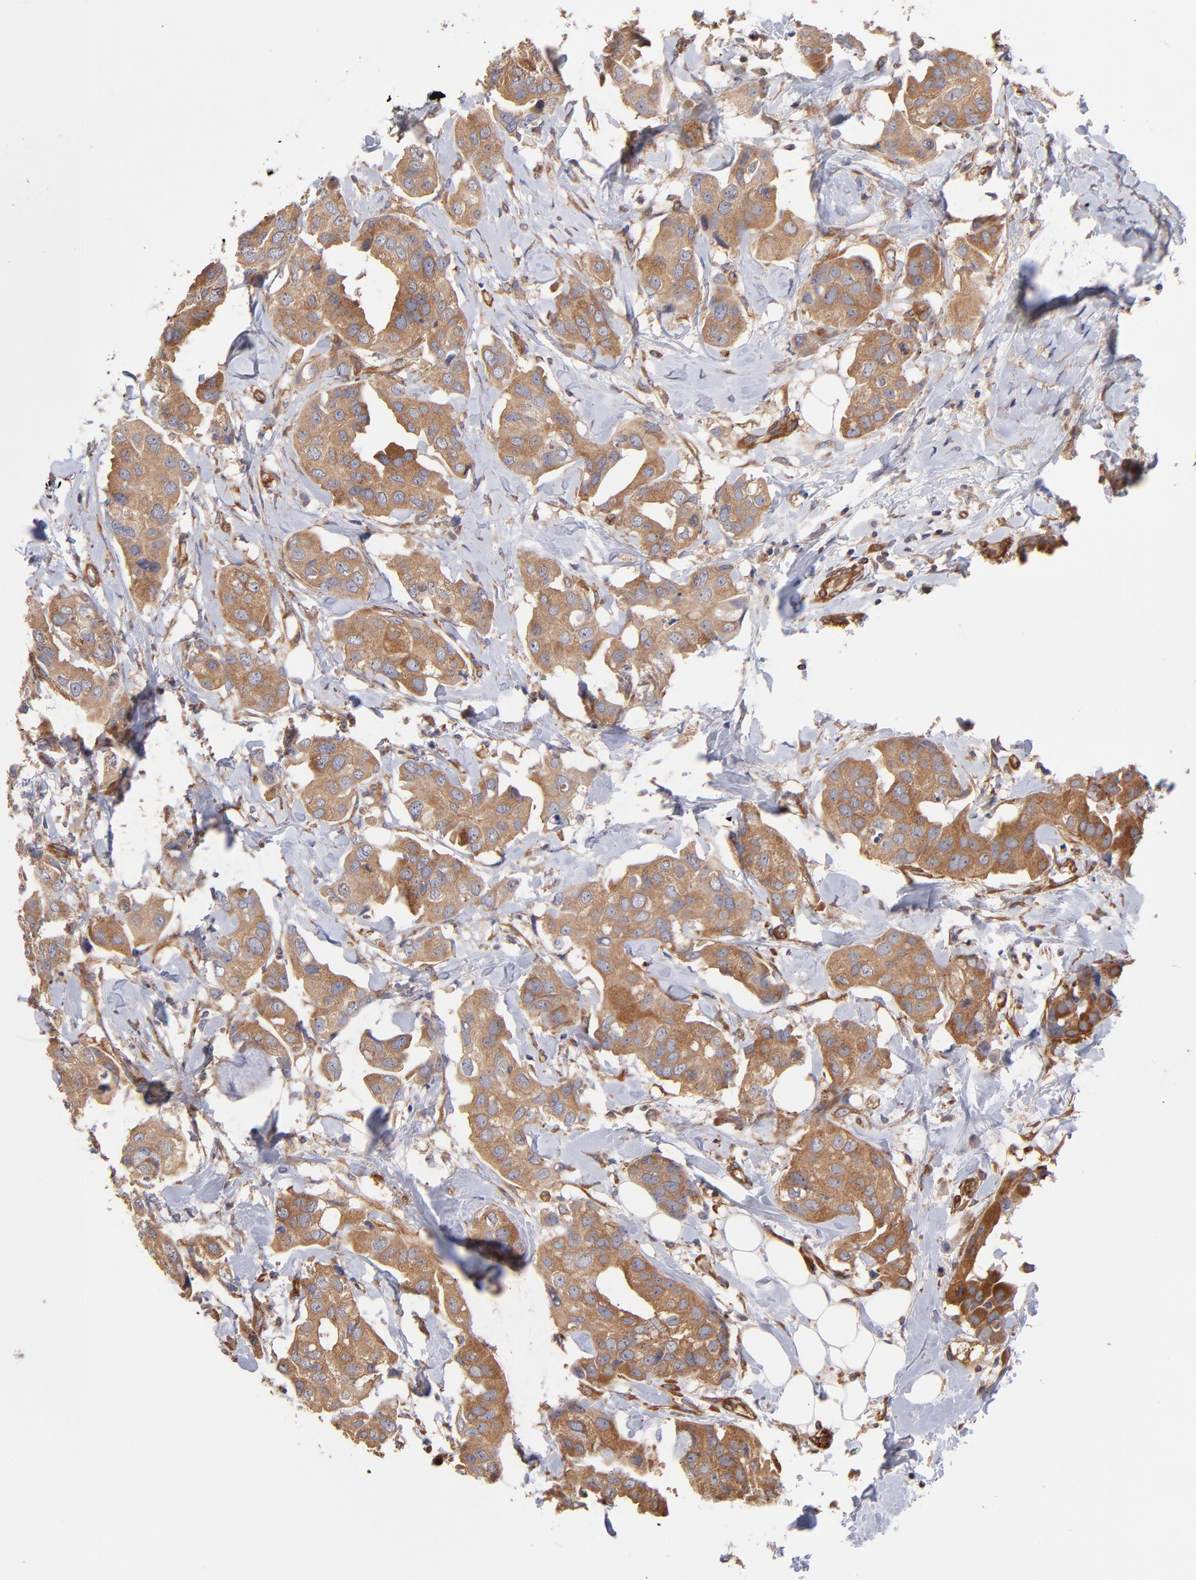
{"staining": {"intensity": "strong", "quantity": ">75%", "location": "cytoplasmic/membranous"}, "tissue": "breast cancer", "cell_type": "Tumor cells", "image_type": "cancer", "snomed": [{"axis": "morphology", "description": "Duct carcinoma"}, {"axis": "topography", "description": "Breast"}], "caption": "A histopathology image of invasive ductal carcinoma (breast) stained for a protein displays strong cytoplasmic/membranous brown staining in tumor cells. (Stains: DAB in brown, nuclei in blue, Microscopy: brightfield microscopy at high magnification).", "gene": "ASB7", "patient": {"sex": "female", "age": 40}}